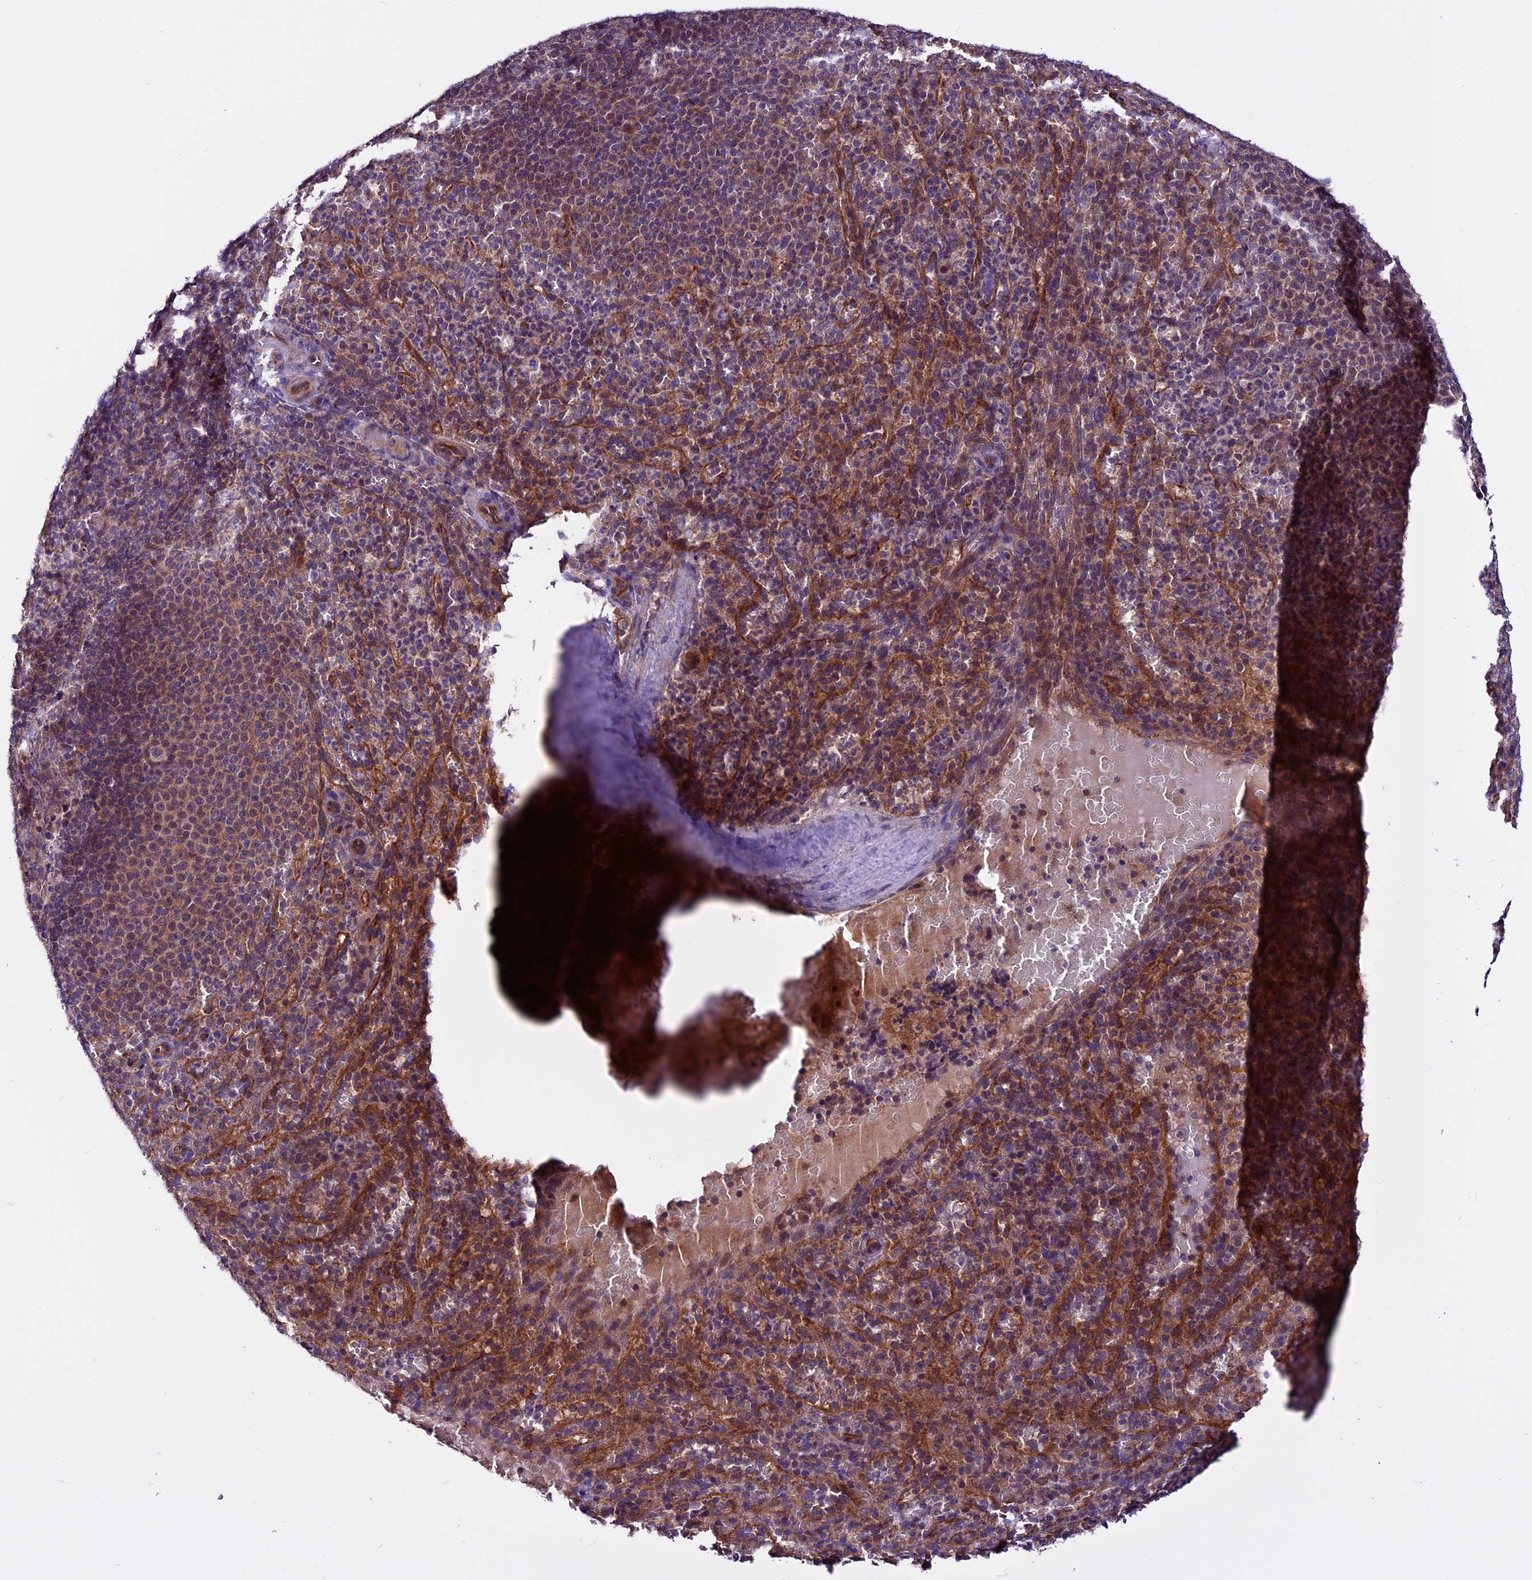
{"staining": {"intensity": "moderate", "quantity": "<25%", "location": "cytoplasmic/membranous"}, "tissue": "spleen", "cell_type": "Cells in red pulp", "image_type": "normal", "snomed": [{"axis": "morphology", "description": "Normal tissue, NOS"}, {"axis": "topography", "description": "Spleen"}], "caption": "Immunohistochemistry (IHC) image of unremarkable spleen: spleen stained using IHC shows low levels of moderate protein expression localized specifically in the cytoplasmic/membranous of cells in red pulp, appearing as a cytoplasmic/membranous brown color.", "gene": "RINL", "patient": {"sex": "female", "age": 21}}